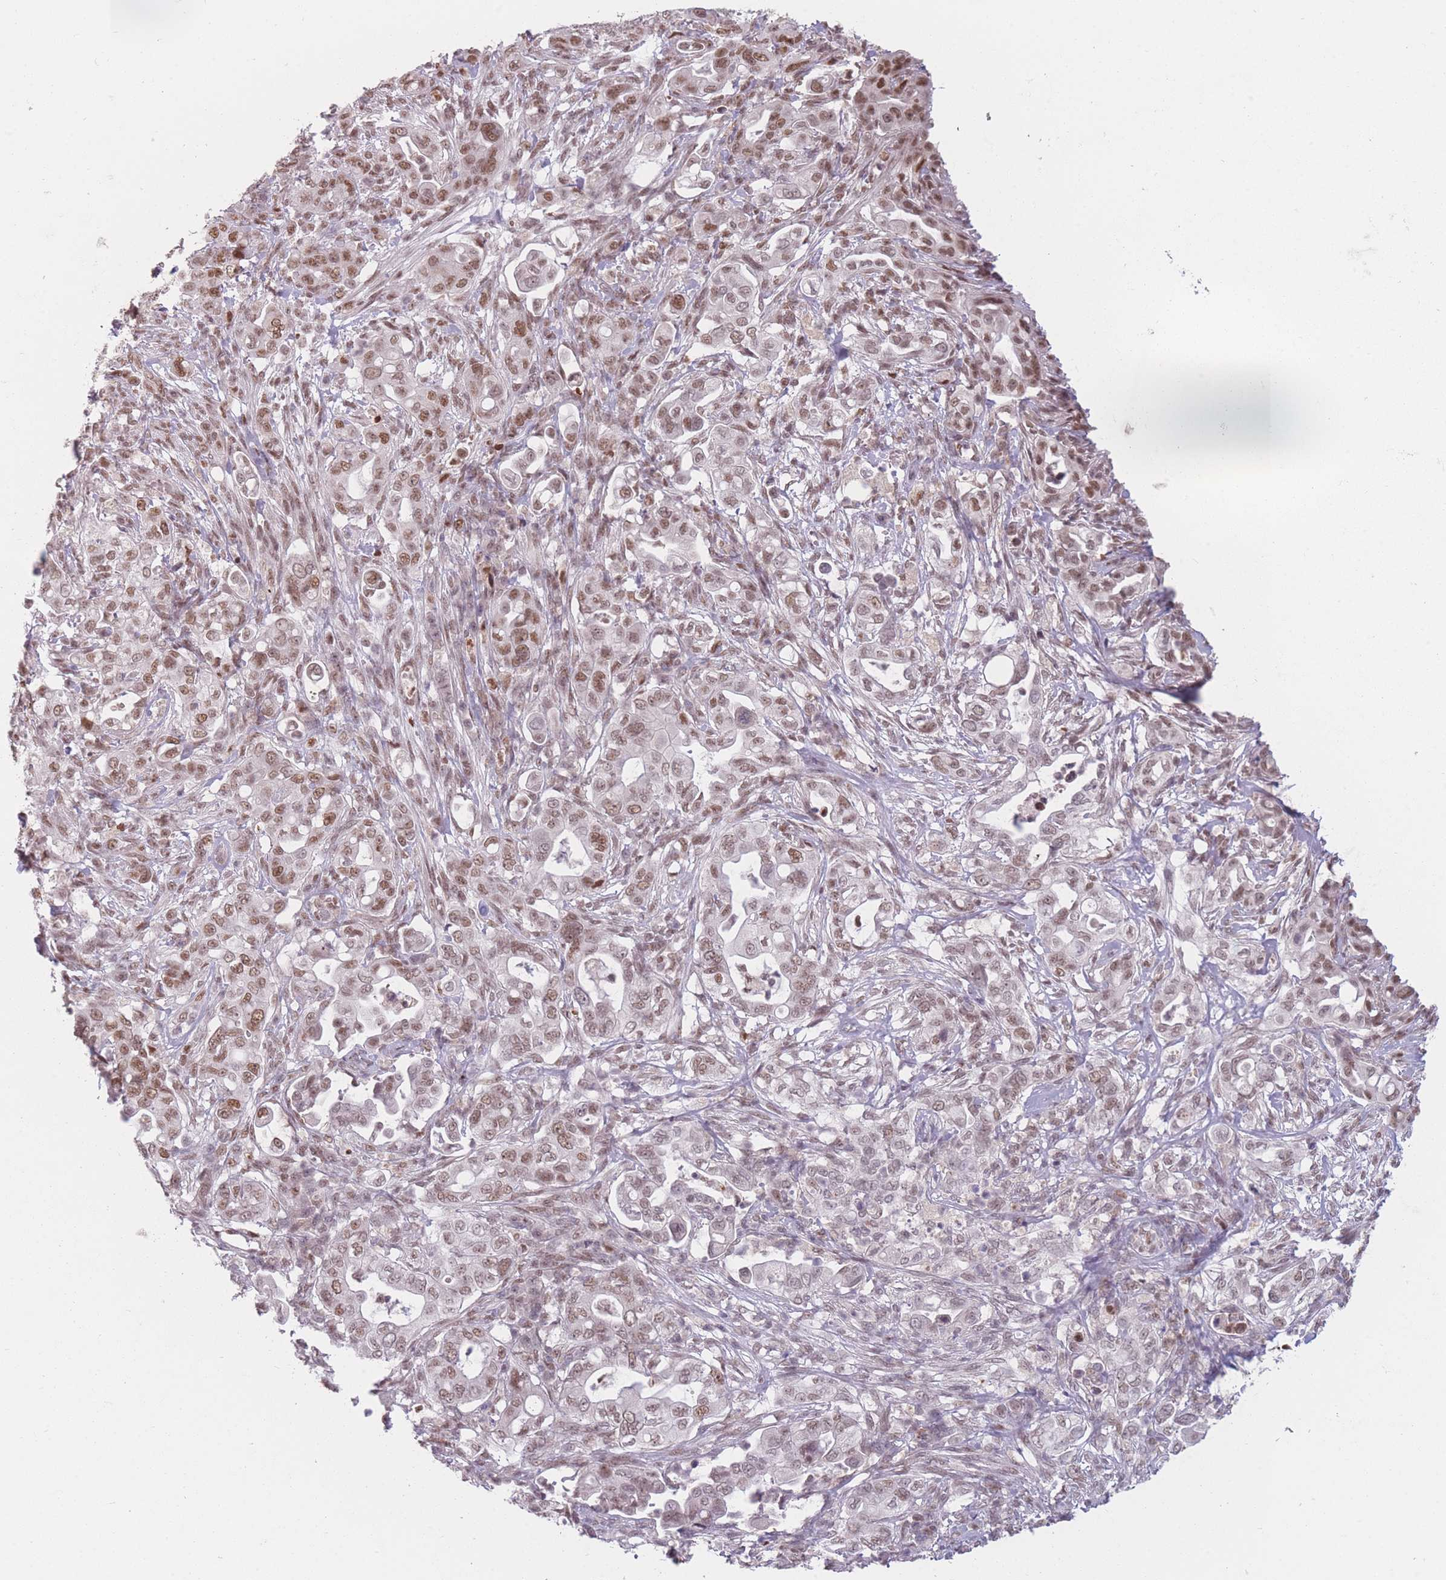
{"staining": {"intensity": "moderate", "quantity": ">75%", "location": "nuclear"}, "tissue": "pancreatic cancer", "cell_type": "Tumor cells", "image_type": "cancer", "snomed": [{"axis": "morphology", "description": "Normal tissue, NOS"}, {"axis": "morphology", "description": "Adenocarcinoma, NOS"}, {"axis": "topography", "description": "Lymph node"}, {"axis": "topography", "description": "Pancreas"}], "caption": "Immunohistochemistry of adenocarcinoma (pancreatic) shows medium levels of moderate nuclear positivity in approximately >75% of tumor cells.", "gene": "SUPT6H", "patient": {"sex": "female", "age": 67}}